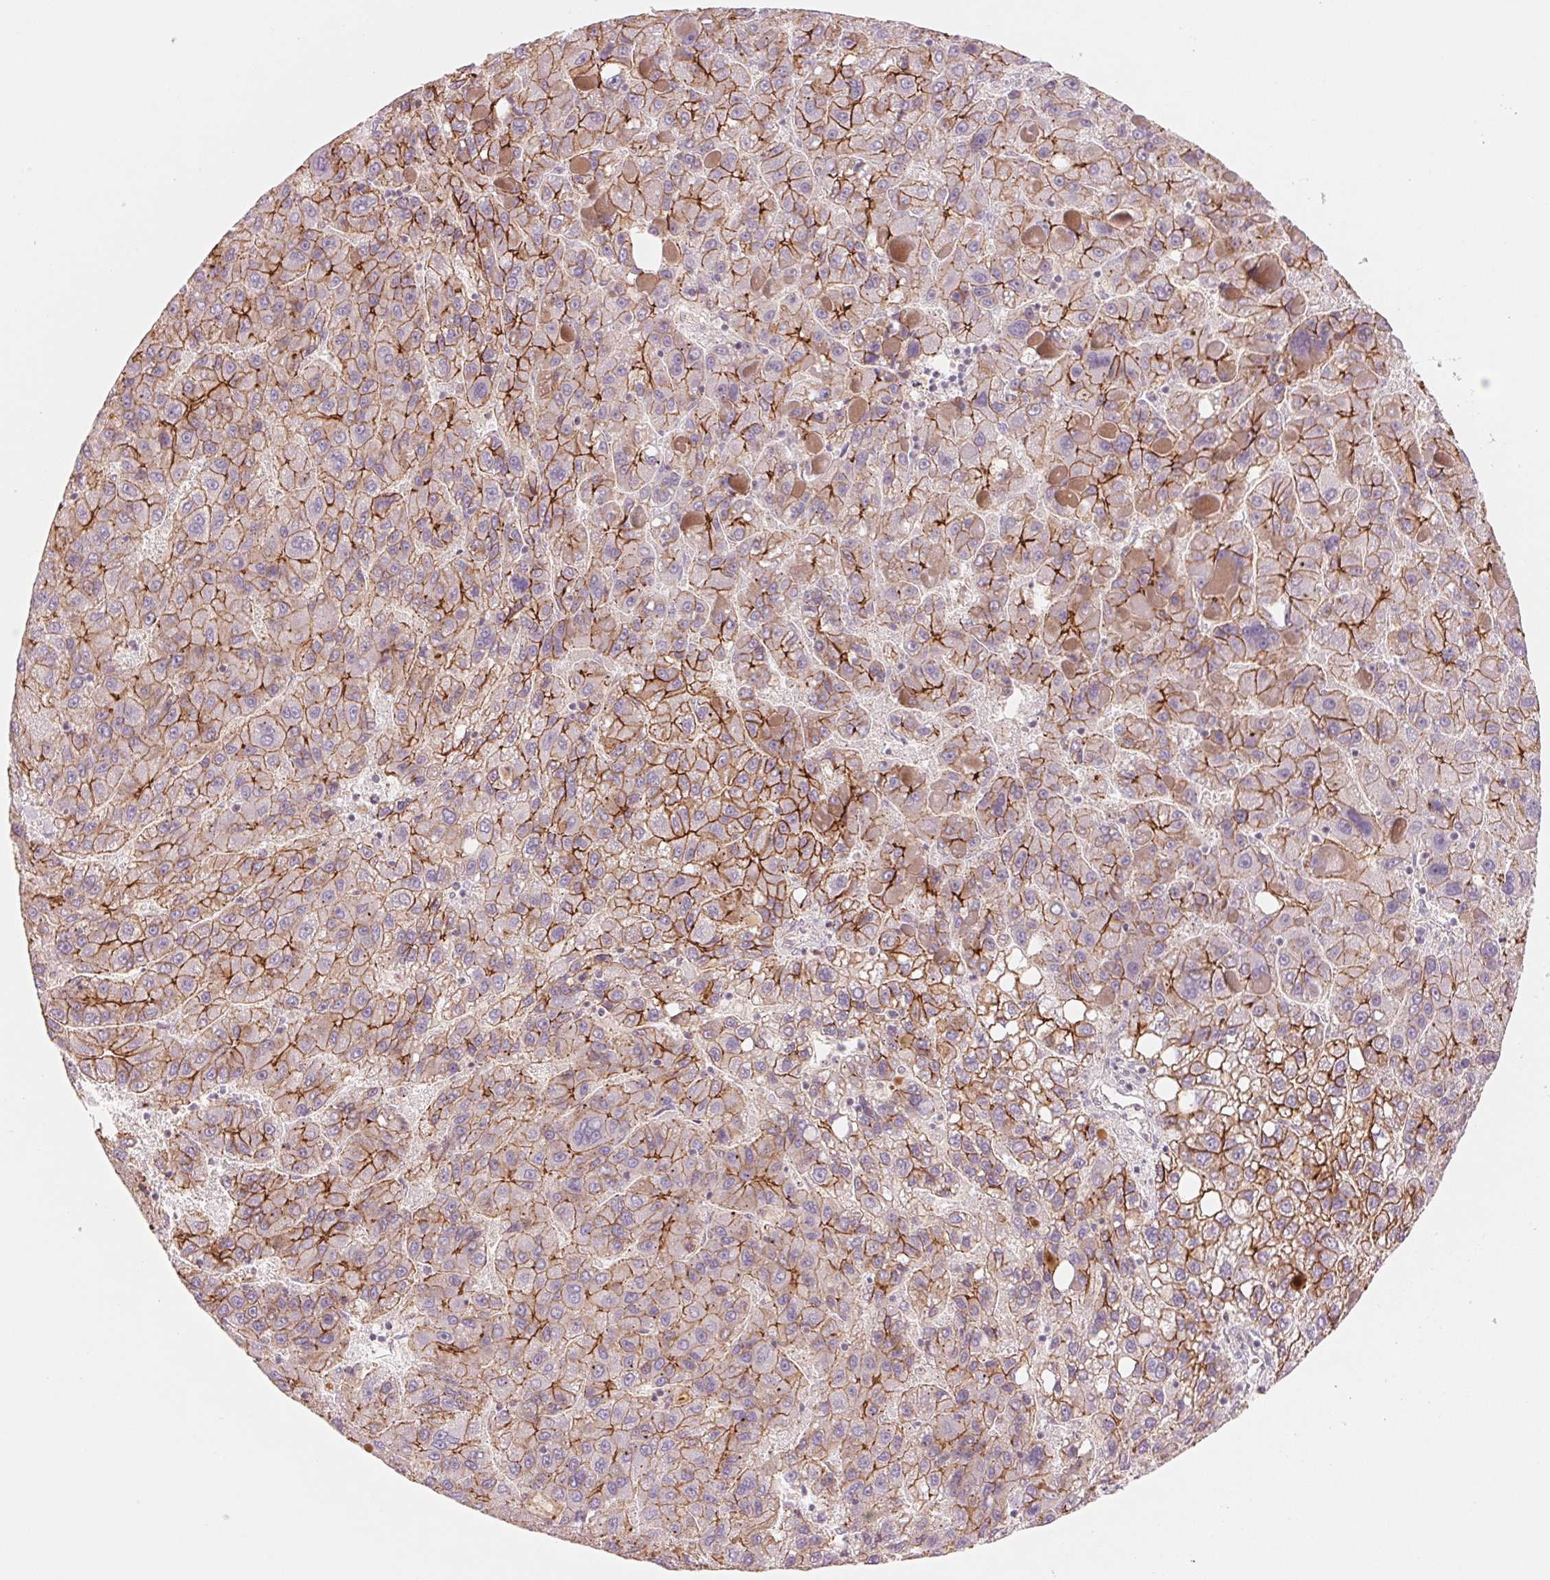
{"staining": {"intensity": "strong", "quantity": "25%-75%", "location": "cytoplasmic/membranous"}, "tissue": "liver cancer", "cell_type": "Tumor cells", "image_type": "cancer", "snomed": [{"axis": "morphology", "description": "Carcinoma, Hepatocellular, NOS"}, {"axis": "topography", "description": "Liver"}], "caption": "DAB immunohistochemical staining of human liver hepatocellular carcinoma demonstrates strong cytoplasmic/membranous protein expression in approximately 25%-75% of tumor cells.", "gene": "SLC17A4", "patient": {"sex": "female", "age": 82}}